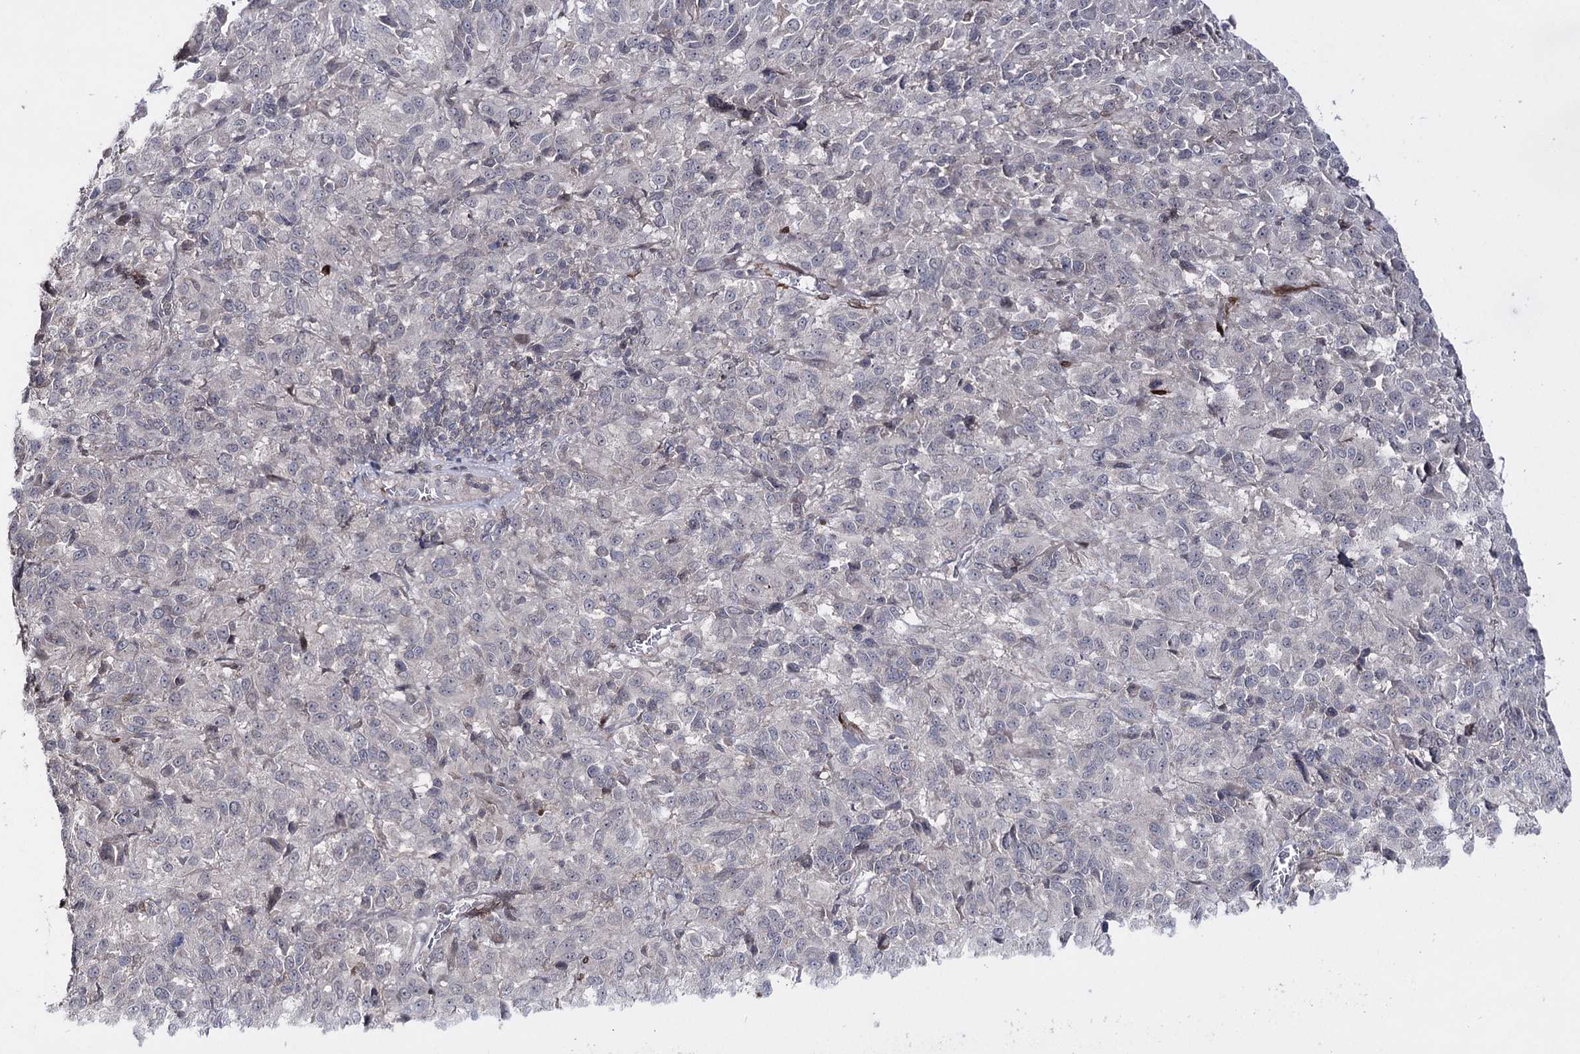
{"staining": {"intensity": "negative", "quantity": "none", "location": "none"}, "tissue": "melanoma", "cell_type": "Tumor cells", "image_type": "cancer", "snomed": [{"axis": "morphology", "description": "Malignant melanoma, Metastatic site"}, {"axis": "topography", "description": "Lung"}], "caption": "Tumor cells show no significant protein positivity in malignant melanoma (metastatic site).", "gene": "HSD11B2", "patient": {"sex": "male", "age": 64}}